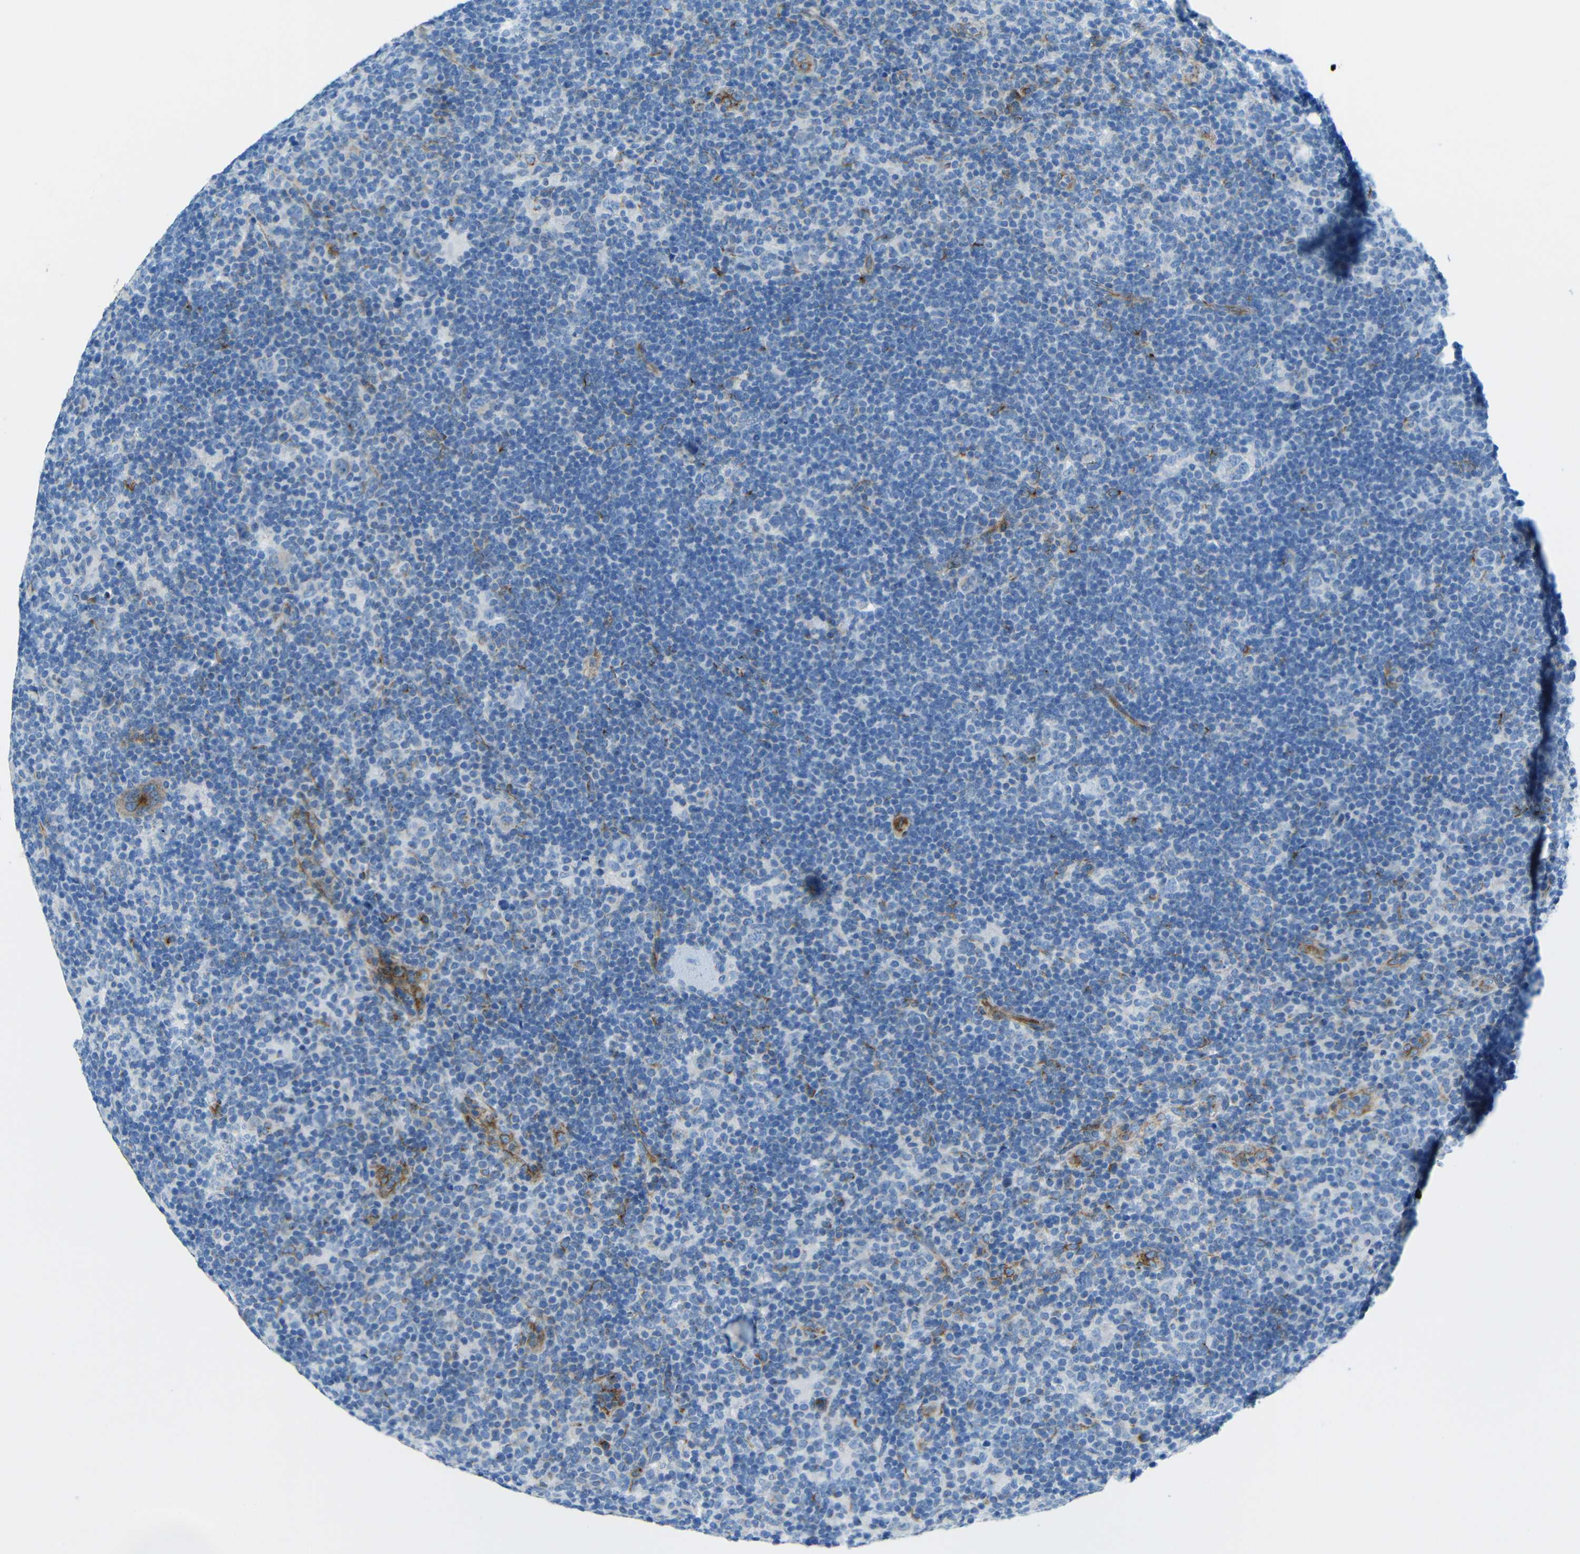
{"staining": {"intensity": "negative", "quantity": "none", "location": "none"}, "tissue": "lymphoma", "cell_type": "Tumor cells", "image_type": "cancer", "snomed": [{"axis": "morphology", "description": "Hodgkin's disease, NOS"}, {"axis": "topography", "description": "Lymph node"}], "caption": "Hodgkin's disease stained for a protein using IHC demonstrates no staining tumor cells.", "gene": "TUBB4B", "patient": {"sex": "female", "age": 57}}